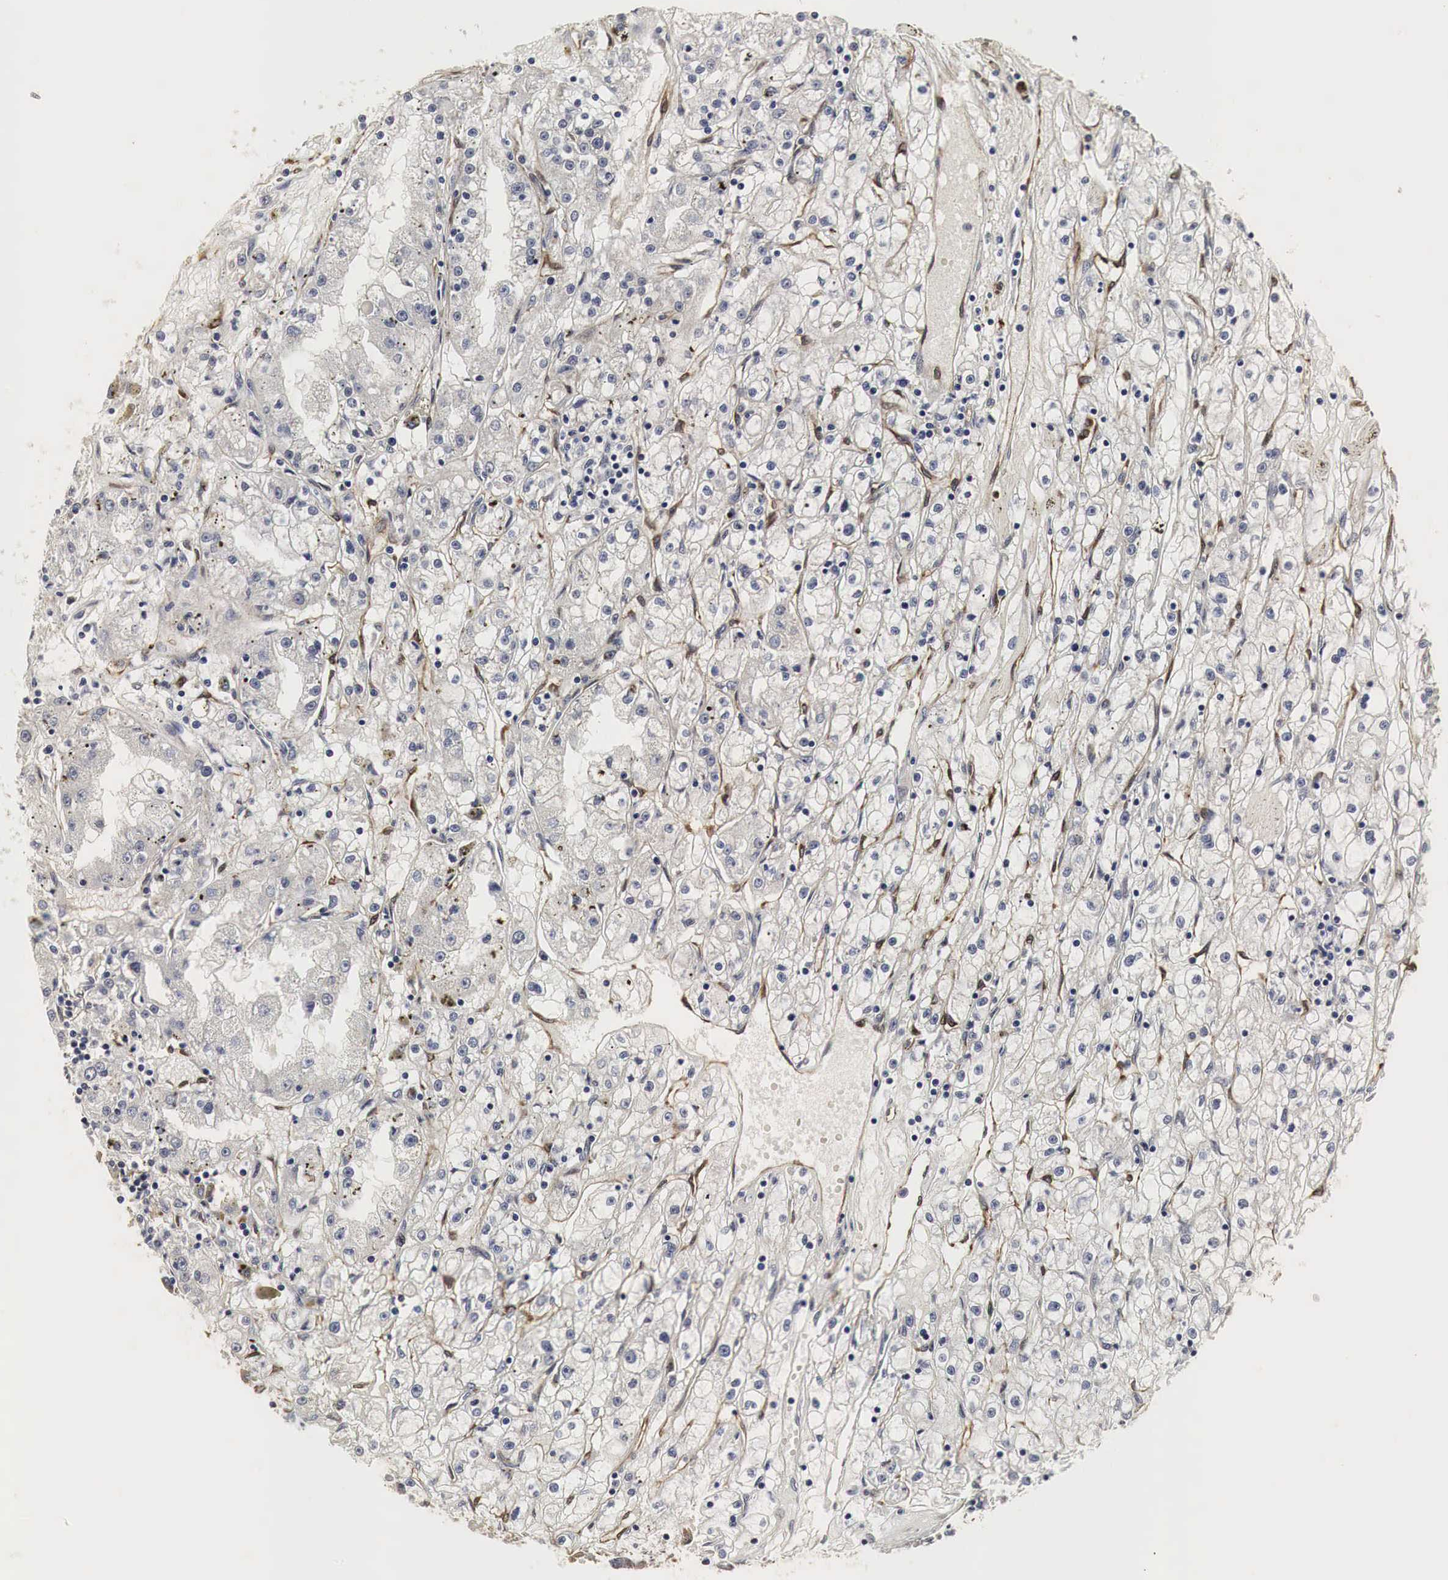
{"staining": {"intensity": "weak", "quantity": "25%-75%", "location": "cytoplasmic/membranous"}, "tissue": "renal cancer", "cell_type": "Tumor cells", "image_type": "cancer", "snomed": [{"axis": "morphology", "description": "Adenocarcinoma, NOS"}, {"axis": "topography", "description": "Kidney"}], "caption": "Human renal cancer (adenocarcinoma) stained with a brown dye reveals weak cytoplasmic/membranous positive expression in approximately 25%-75% of tumor cells.", "gene": "SPIN1", "patient": {"sex": "male", "age": 56}}